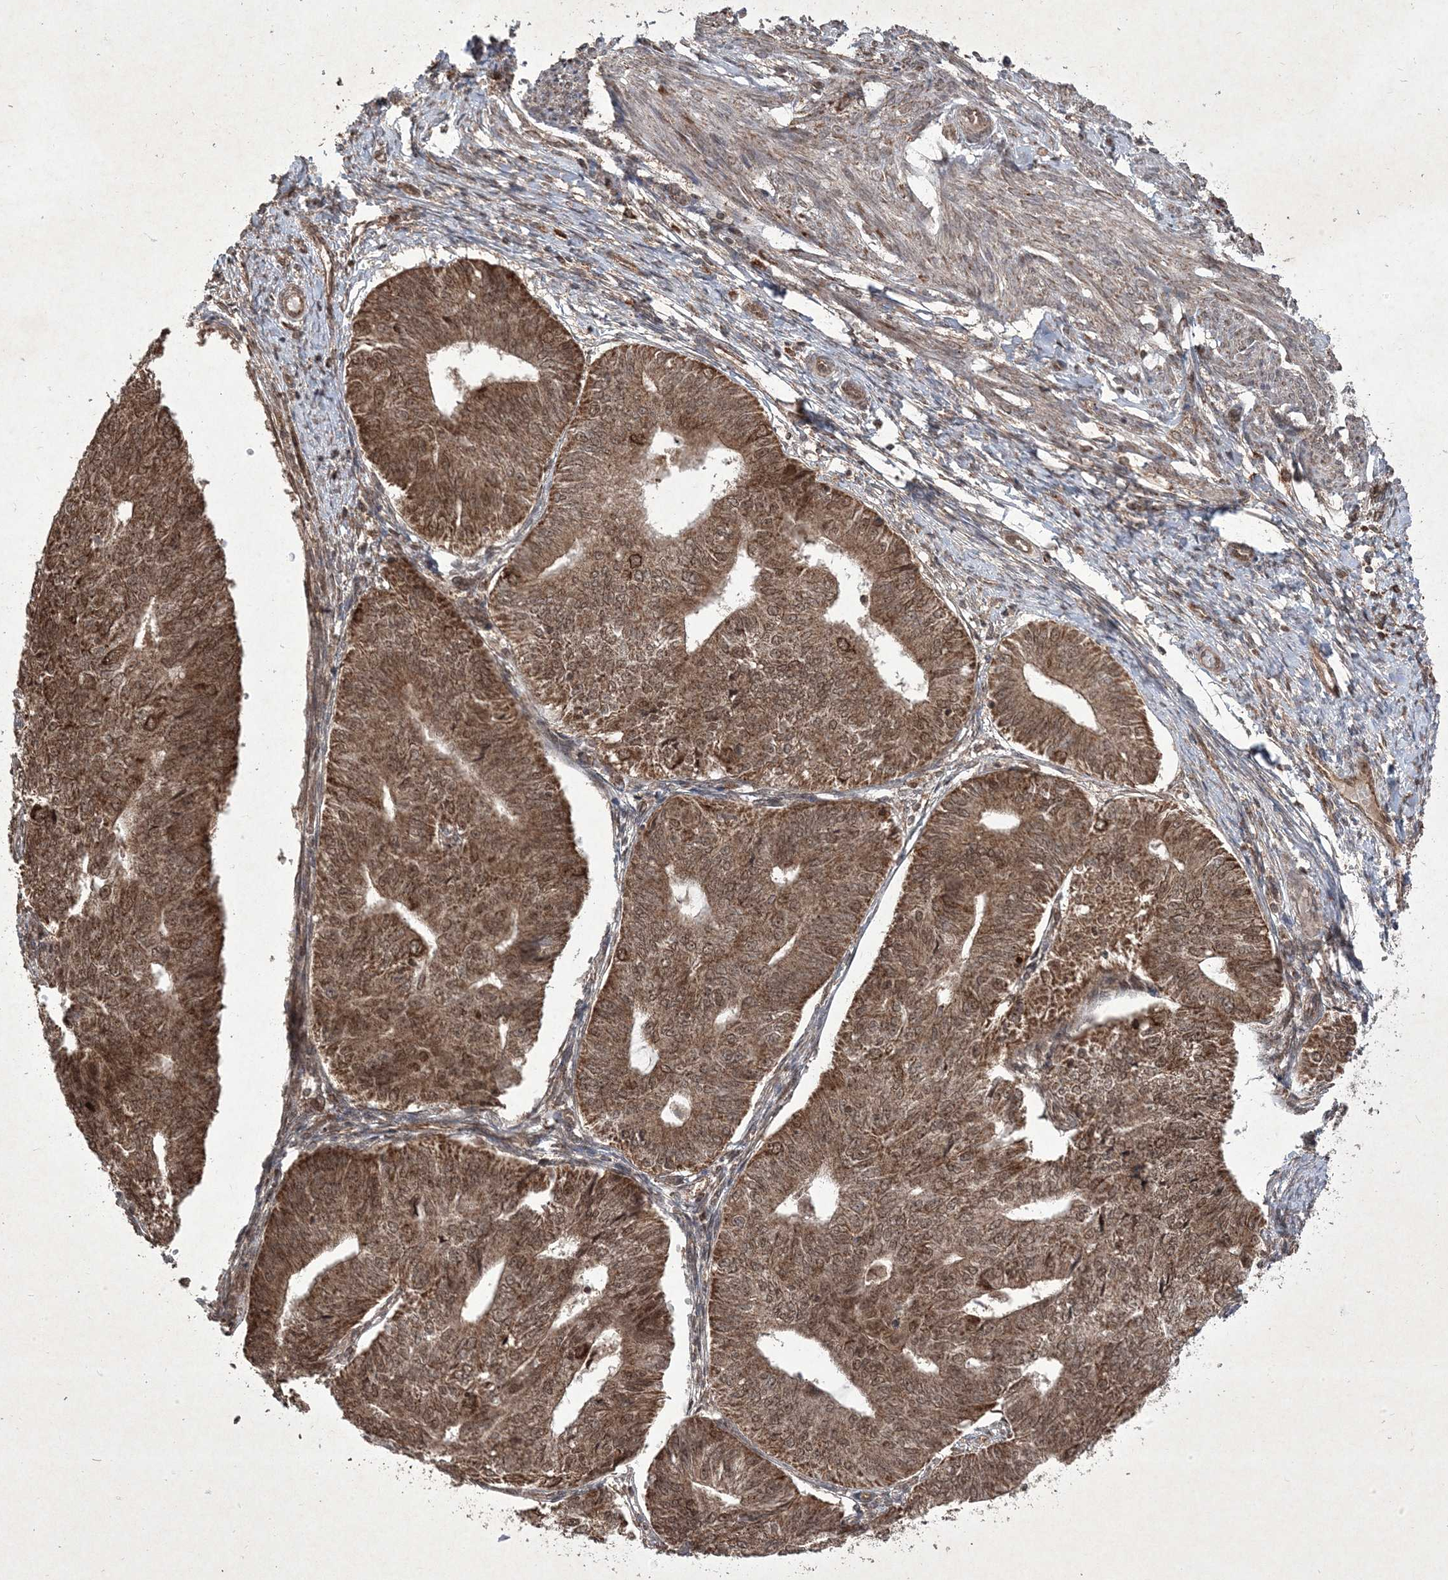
{"staining": {"intensity": "moderate", "quantity": ">75%", "location": "cytoplasmic/membranous,nuclear"}, "tissue": "endometrial cancer", "cell_type": "Tumor cells", "image_type": "cancer", "snomed": [{"axis": "morphology", "description": "Adenocarcinoma, NOS"}, {"axis": "topography", "description": "Endometrium"}], "caption": "Human endometrial cancer (adenocarcinoma) stained with a brown dye displays moderate cytoplasmic/membranous and nuclear positive expression in about >75% of tumor cells.", "gene": "PLEKHM2", "patient": {"sex": "female", "age": 32}}